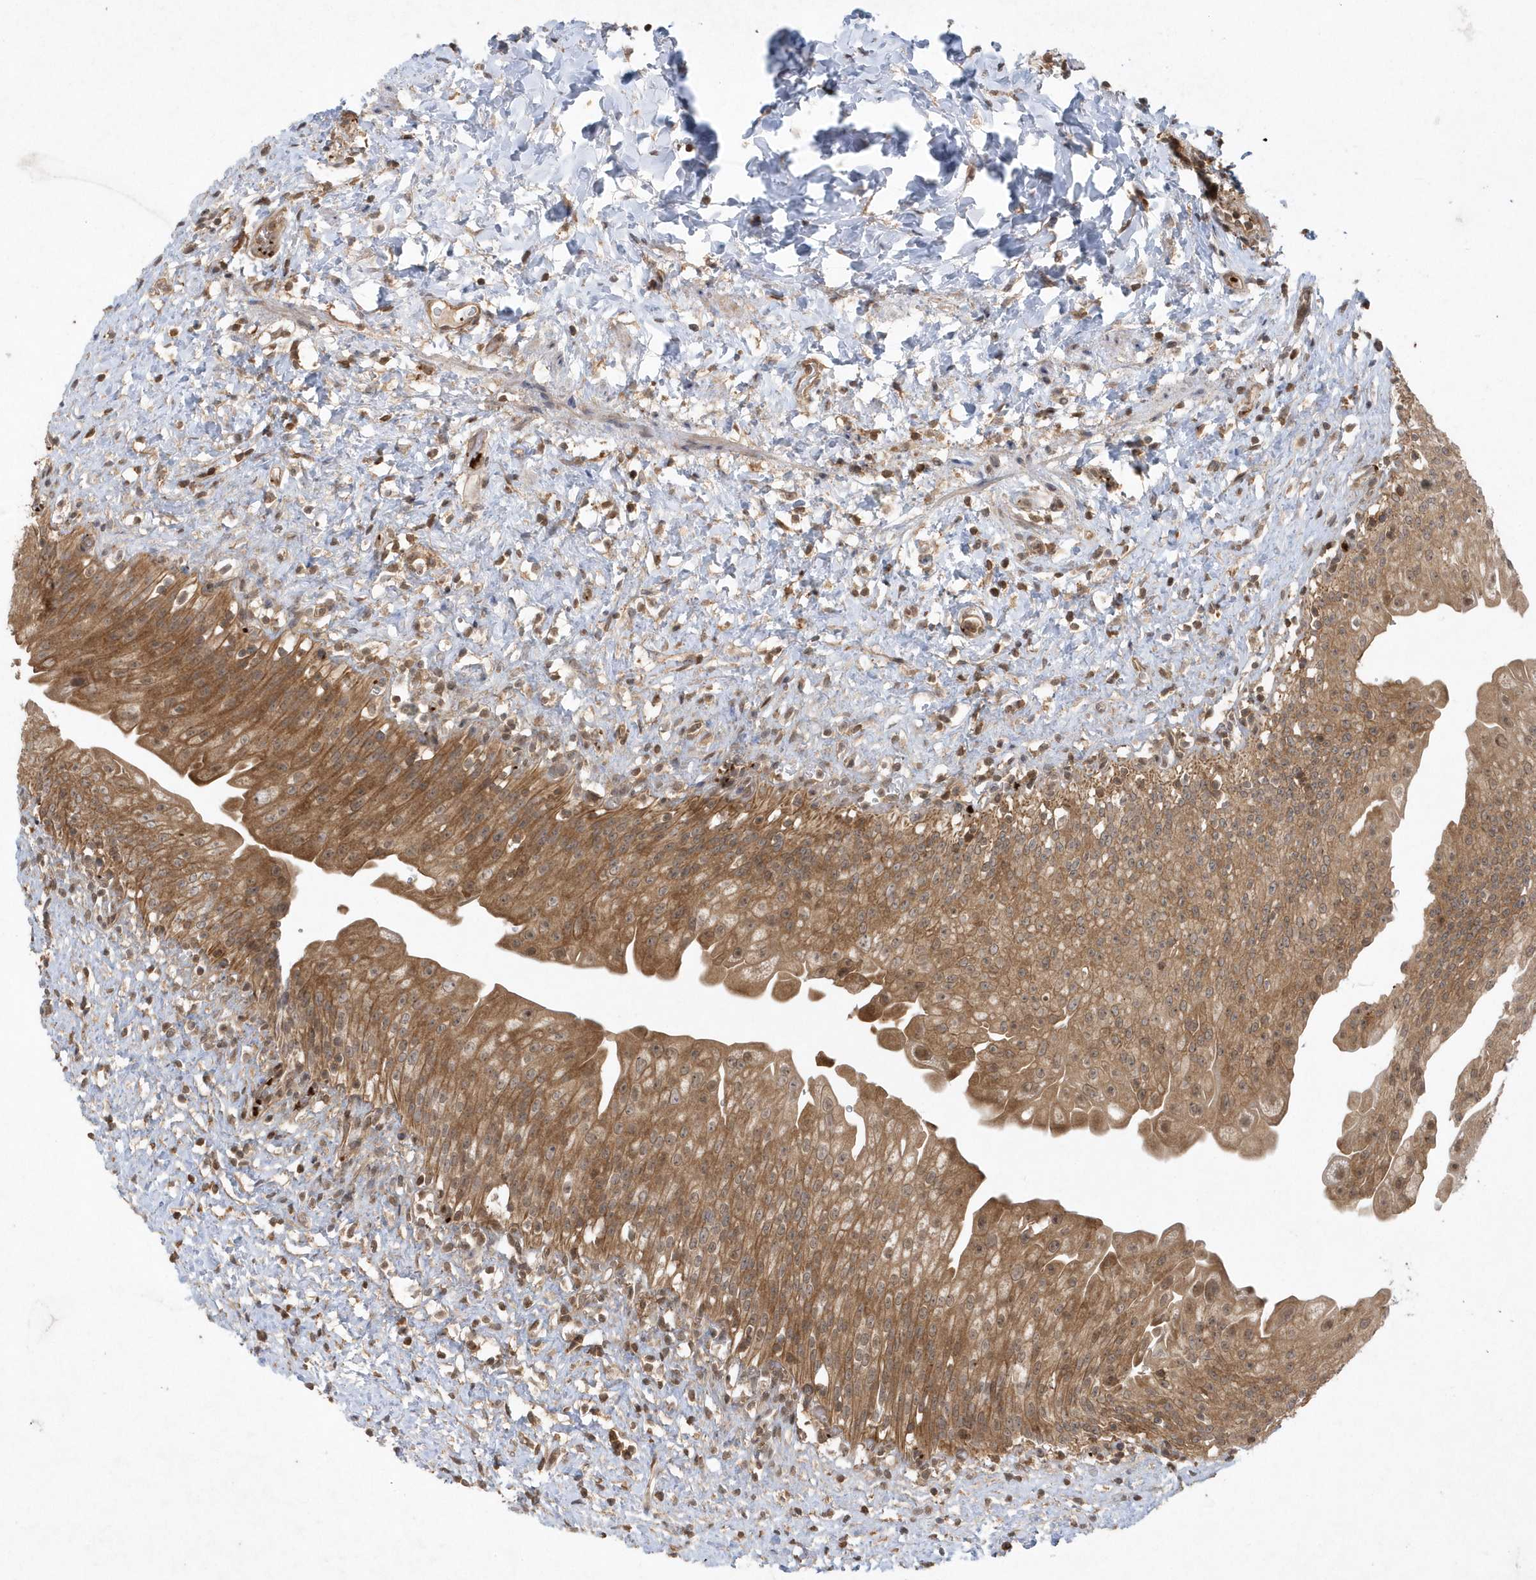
{"staining": {"intensity": "moderate", "quantity": ">75%", "location": "cytoplasmic/membranous"}, "tissue": "urinary bladder", "cell_type": "Urothelial cells", "image_type": "normal", "snomed": [{"axis": "morphology", "description": "Normal tissue, NOS"}, {"axis": "topography", "description": "Urinary bladder"}], "caption": "A medium amount of moderate cytoplasmic/membranous expression is seen in approximately >75% of urothelial cells in normal urinary bladder. Immunohistochemistry stains the protein in brown and the nuclei are stained blue.", "gene": "ACYP1", "patient": {"sex": "female", "age": 27}}